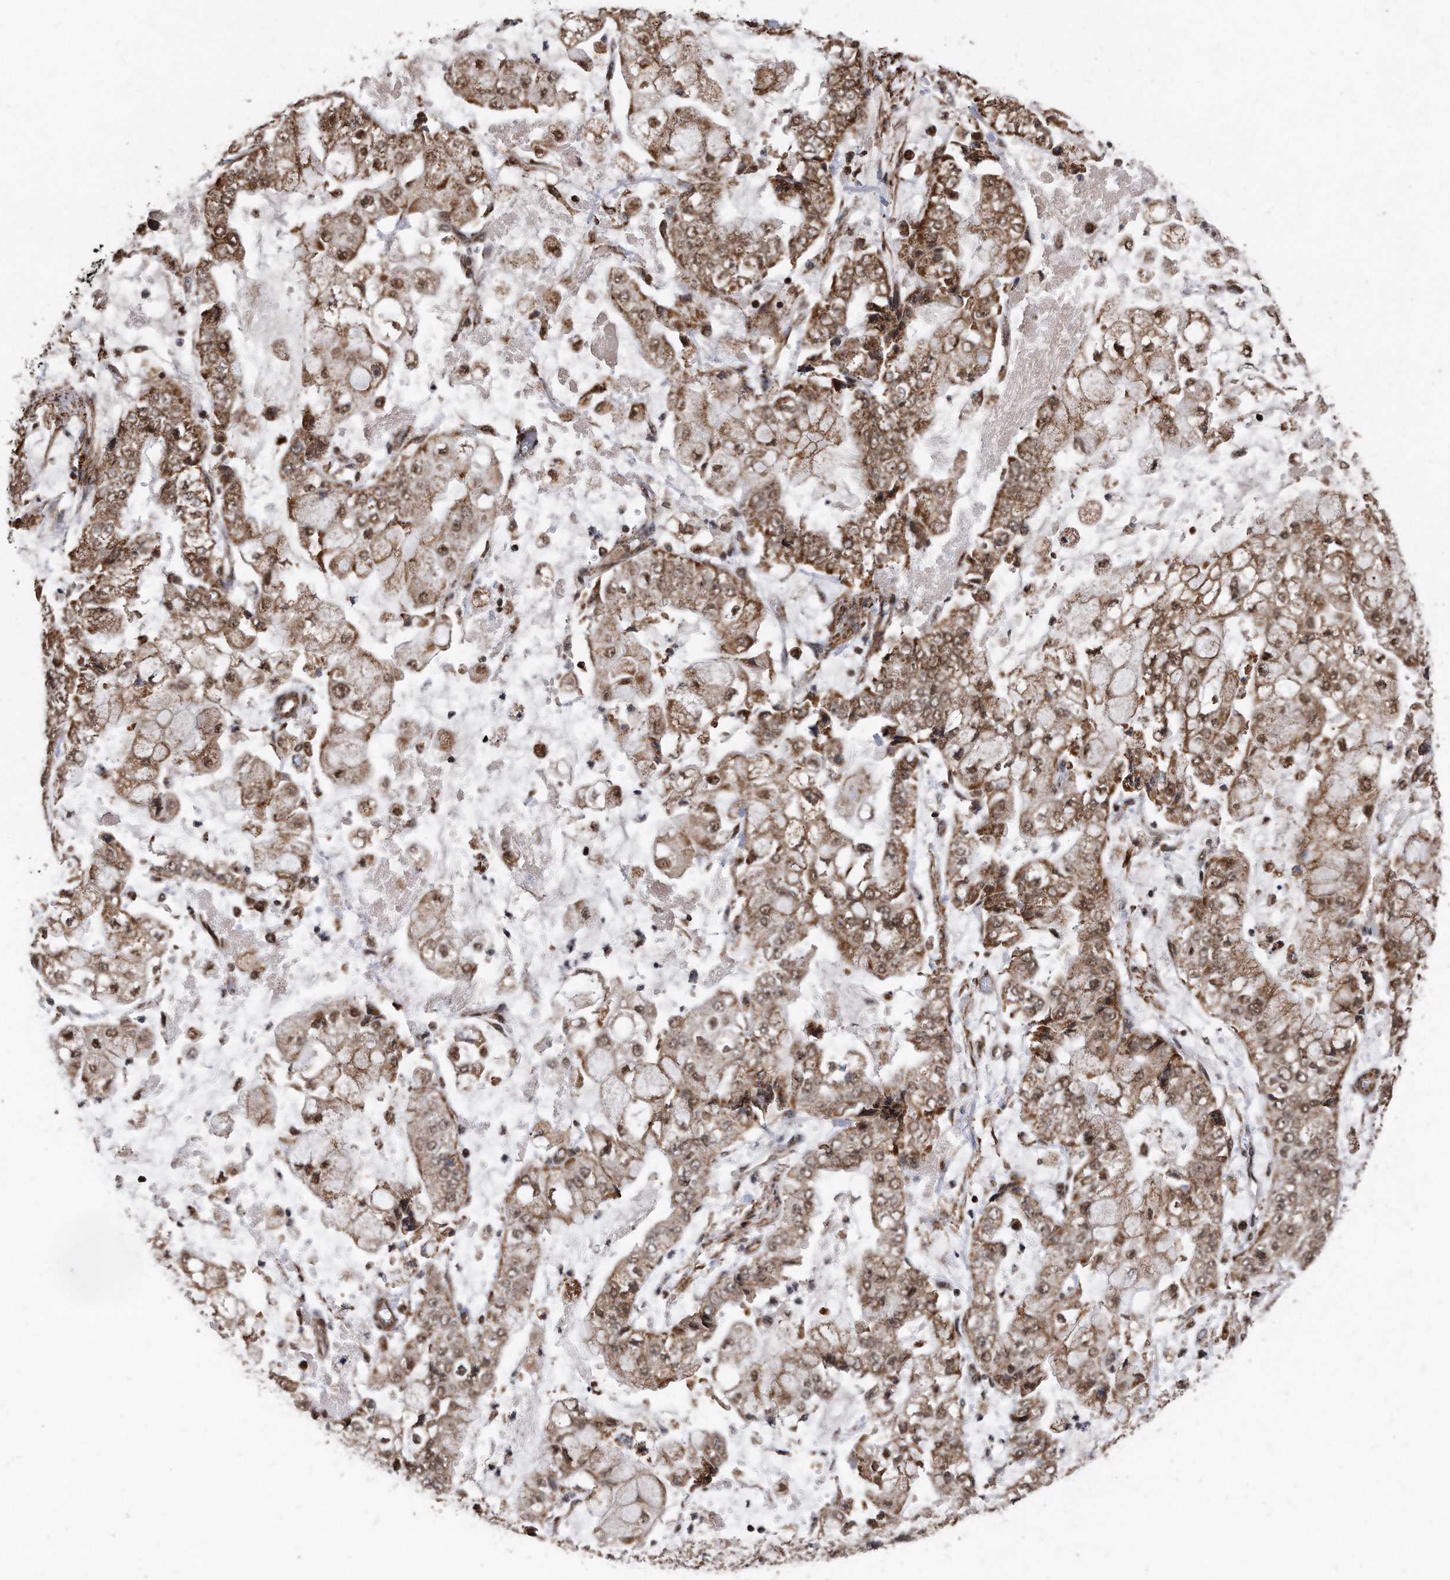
{"staining": {"intensity": "moderate", "quantity": ">75%", "location": "cytoplasmic/membranous,nuclear"}, "tissue": "stomach cancer", "cell_type": "Tumor cells", "image_type": "cancer", "snomed": [{"axis": "morphology", "description": "Adenocarcinoma, NOS"}, {"axis": "topography", "description": "Stomach"}], "caption": "Immunohistochemical staining of stomach cancer reveals medium levels of moderate cytoplasmic/membranous and nuclear protein positivity in approximately >75% of tumor cells.", "gene": "DUSP22", "patient": {"sex": "male", "age": 76}}